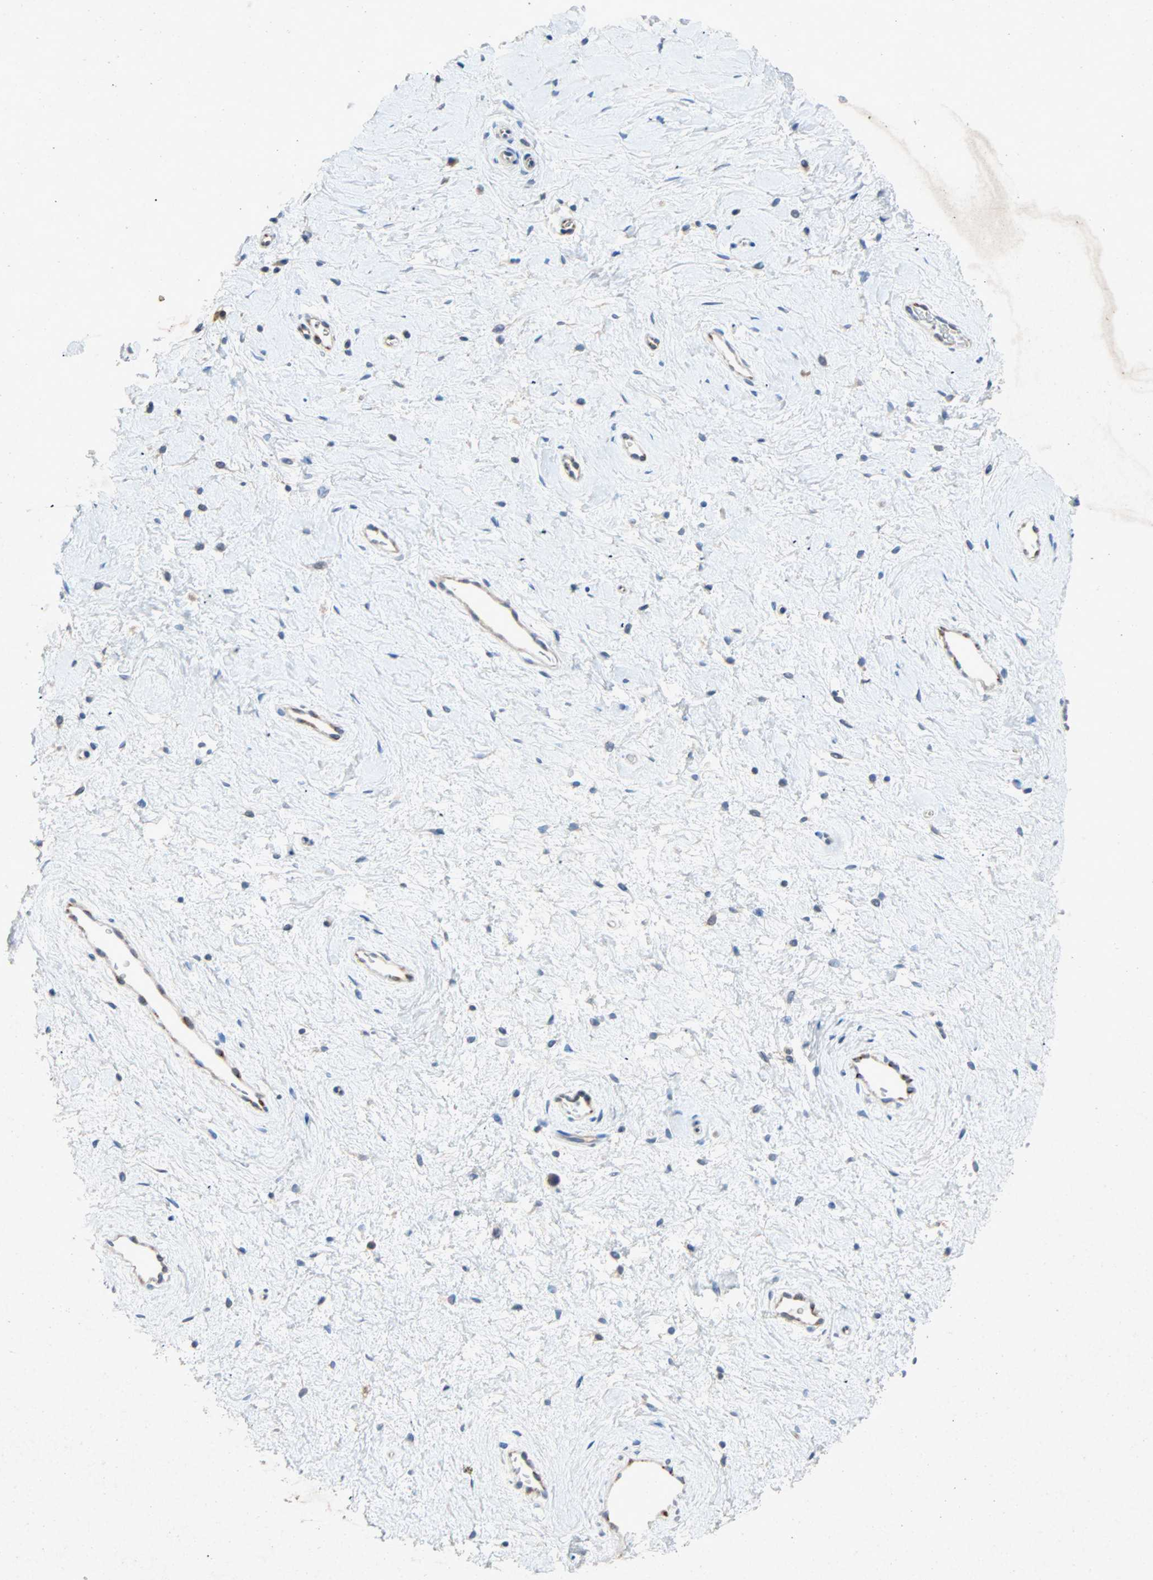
{"staining": {"intensity": "negative", "quantity": "none", "location": "none"}, "tissue": "cervix", "cell_type": "Glandular cells", "image_type": "normal", "snomed": [{"axis": "morphology", "description": "Normal tissue, NOS"}, {"axis": "topography", "description": "Cervix"}], "caption": "Benign cervix was stained to show a protein in brown. There is no significant staining in glandular cells. The staining was performed using DAB (3,3'-diaminobenzidine) to visualize the protein expression in brown, while the nuclei were stained in blue with hematoxylin (Magnification: 20x).", "gene": "PCDHB2", "patient": {"sex": "female", "age": 39}}